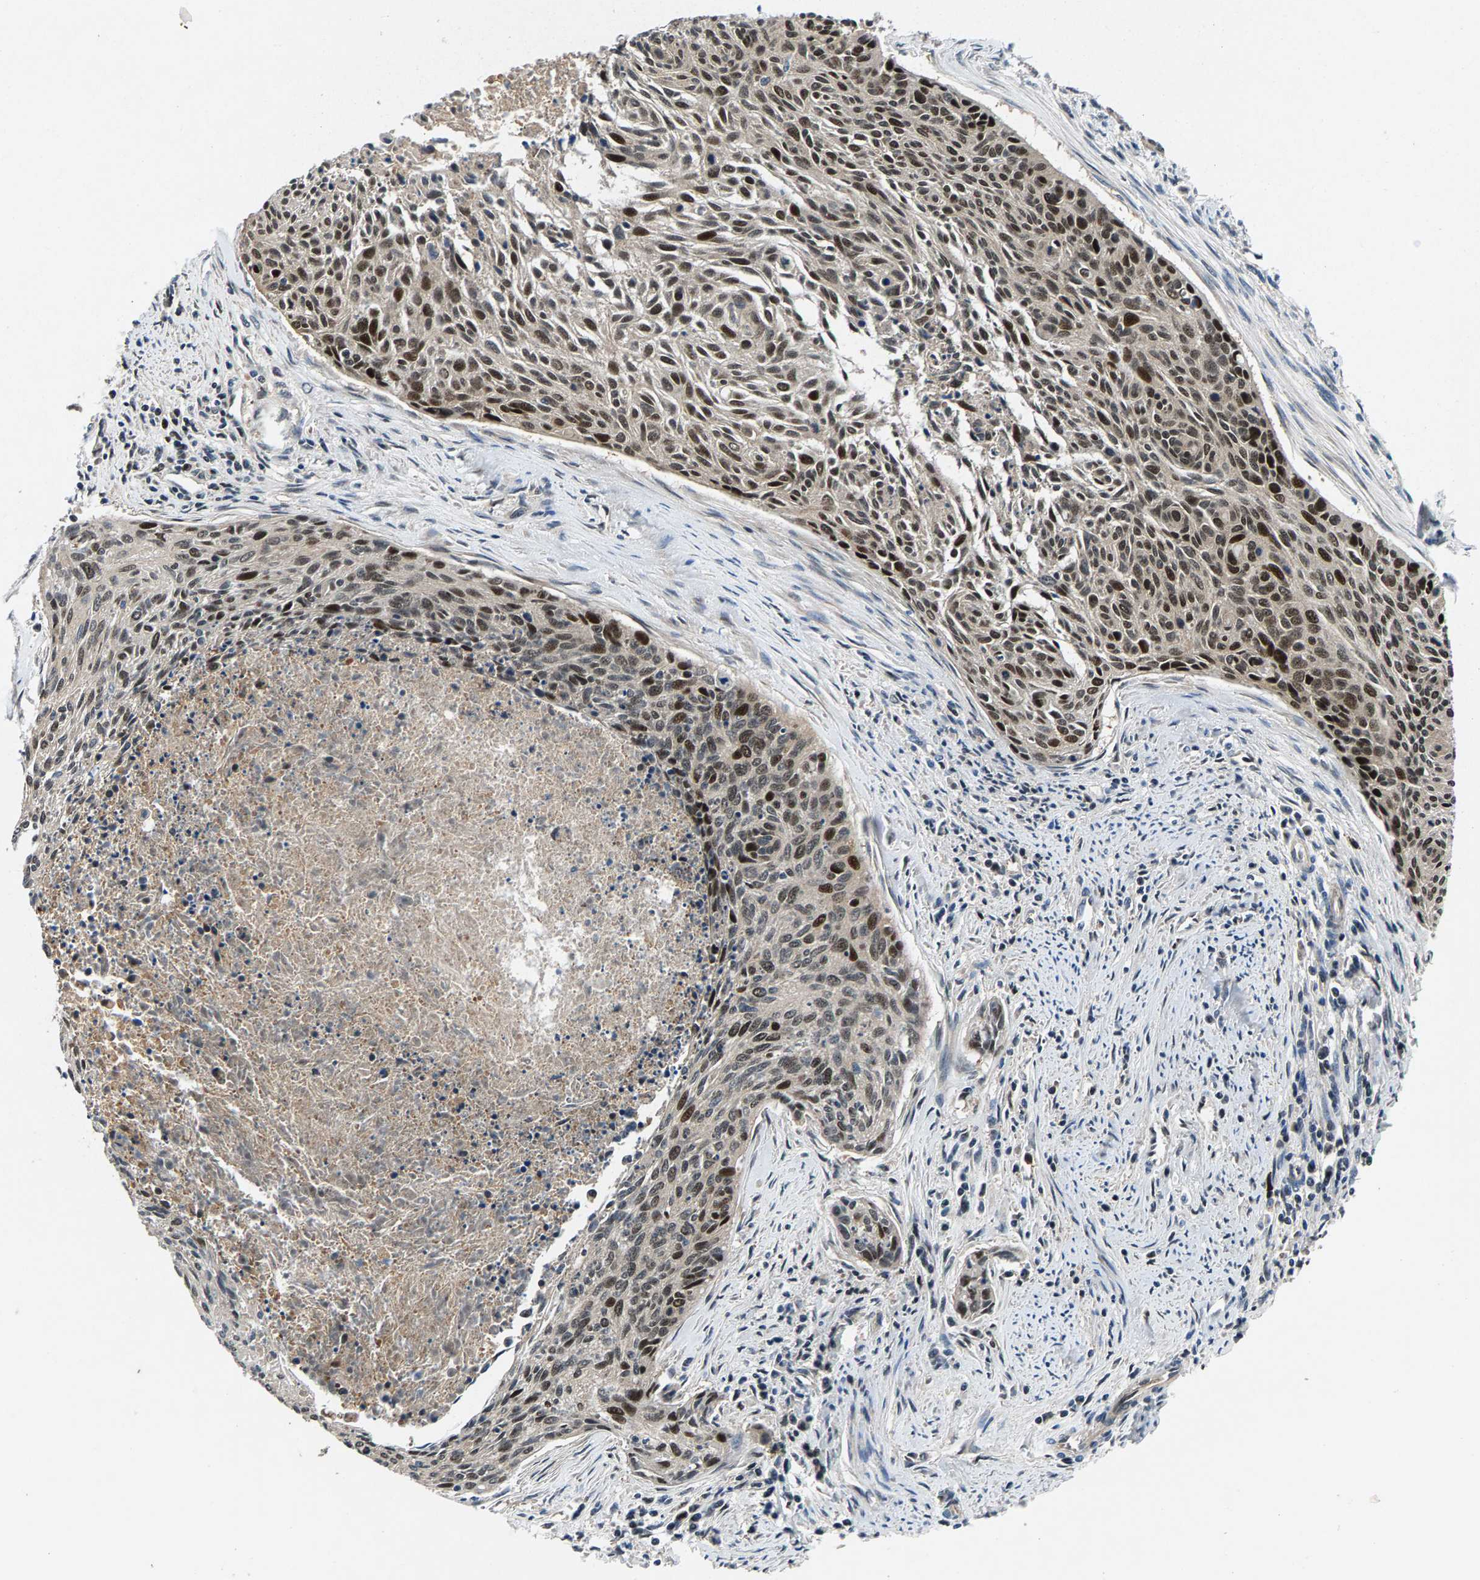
{"staining": {"intensity": "moderate", "quantity": ">75%", "location": "cytoplasmic/membranous,nuclear"}, "tissue": "cervical cancer", "cell_type": "Tumor cells", "image_type": "cancer", "snomed": [{"axis": "morphology", "description": "Squamous cell carcinoma, NOS"}, {"axis": "topography", "description": "Cervix"}], "caption": "DAB immunohistochemical staining of squamous cell carcinoma (cervical) reveals moderate cytoplasmic/membranous and nuclear protein positivity in approximately >75% of tumor cells.", "gene": "FAM78A", "patient": {"sex": "female", "age": 55}}